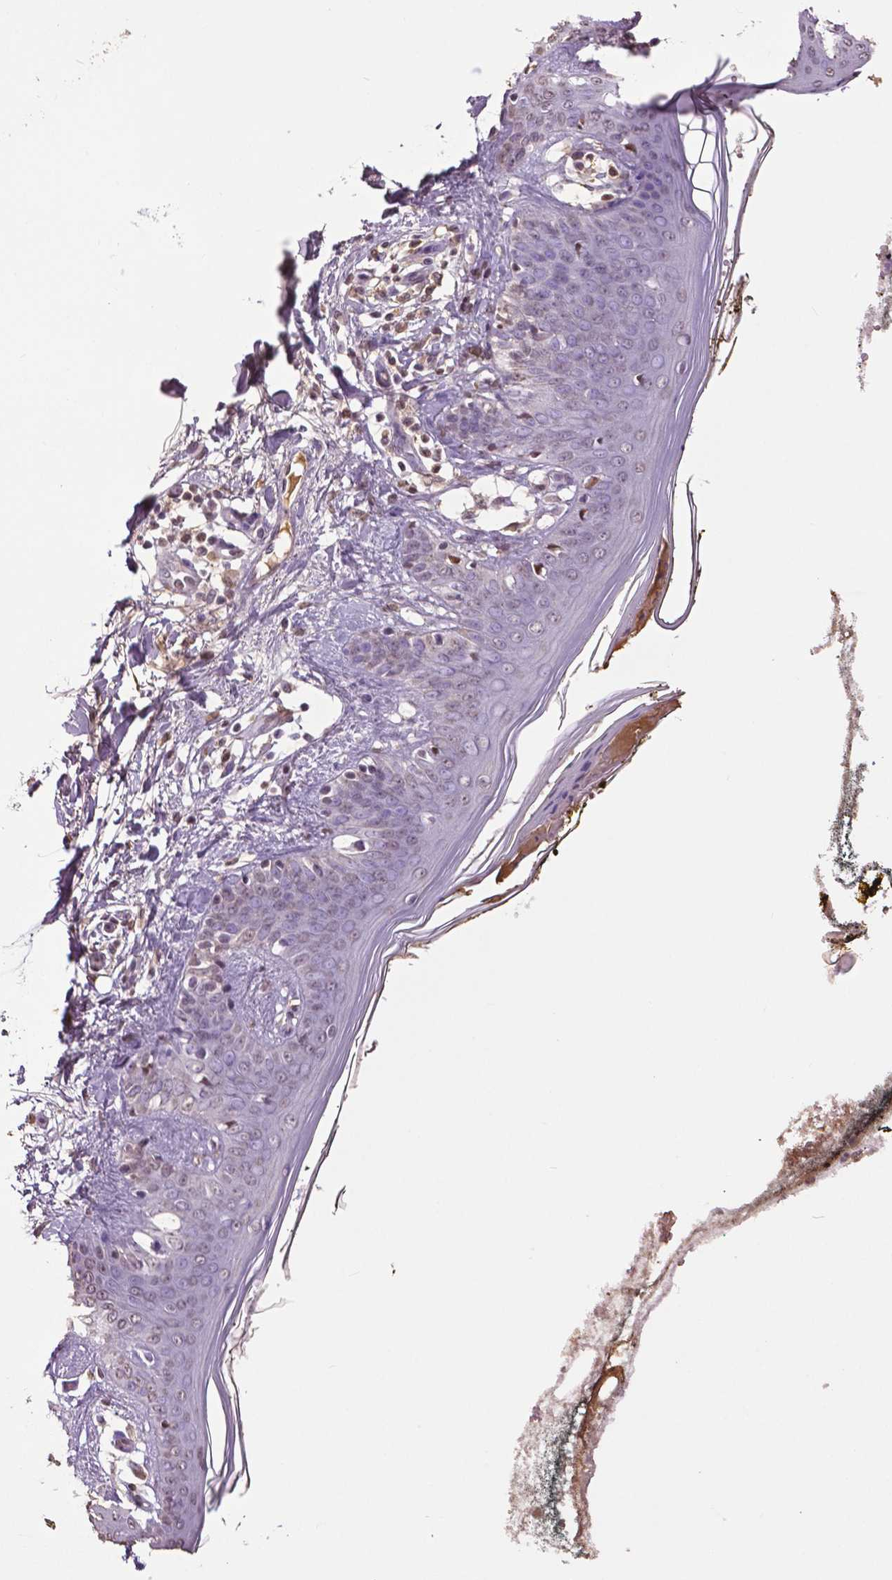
{"staining": {"intensity": "negative", "quantity": "none", "location": "none"}, "tissue": "skin", "cell_type": "Fibroblasts", "image_type": "normal", "snomed": [{"axis": "morphology", "description": "Normal tissue, NOS"}, {"axis": "topography", "description": "Skin"}], "caption": "Immunohistochemical staining of unremarkable human skin demonstrates no significant staining in fibroblasts.", "gene": "RUNX3", "patient": {"sex": "female", "age": 34}}